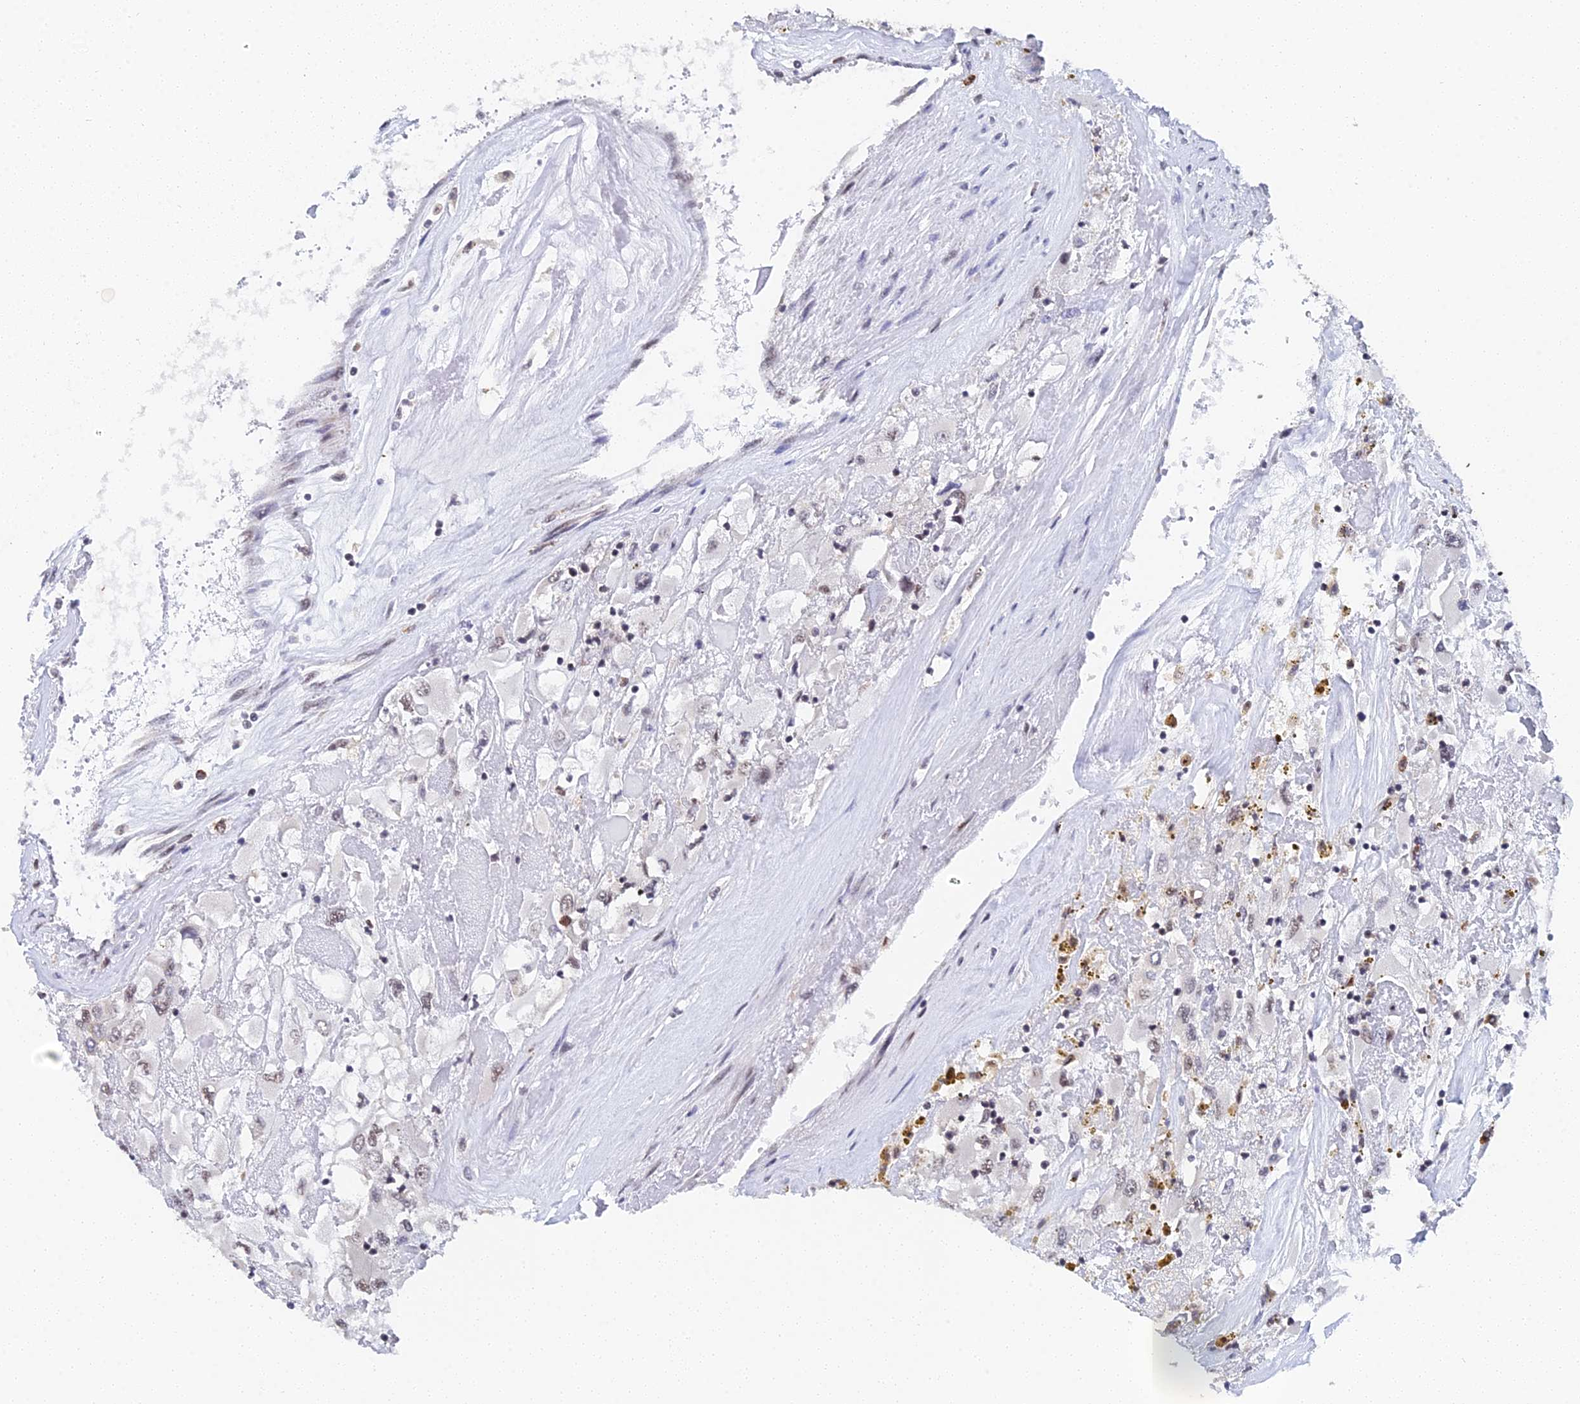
{"staining": {"intensity": "weak", "quantity": "25%-75%", "location": "nuclear"}, "tissue": "renal cancer", "cell_type": "Tumor cells", "image_type": "cancer", "snomed": [{"axis": "morphology", "description": "Adenocarcinoma, NOS"}, {"axis": "topography", "description": "Kidney"}], "caption": "Protein staining of adenocarcinoma (renal) tissue reveals weak nuclear staining in approximately 25%-75% of tumor cells.", "gene": "MAGOHB", "patient": {"sex": "female", "age": 52}}